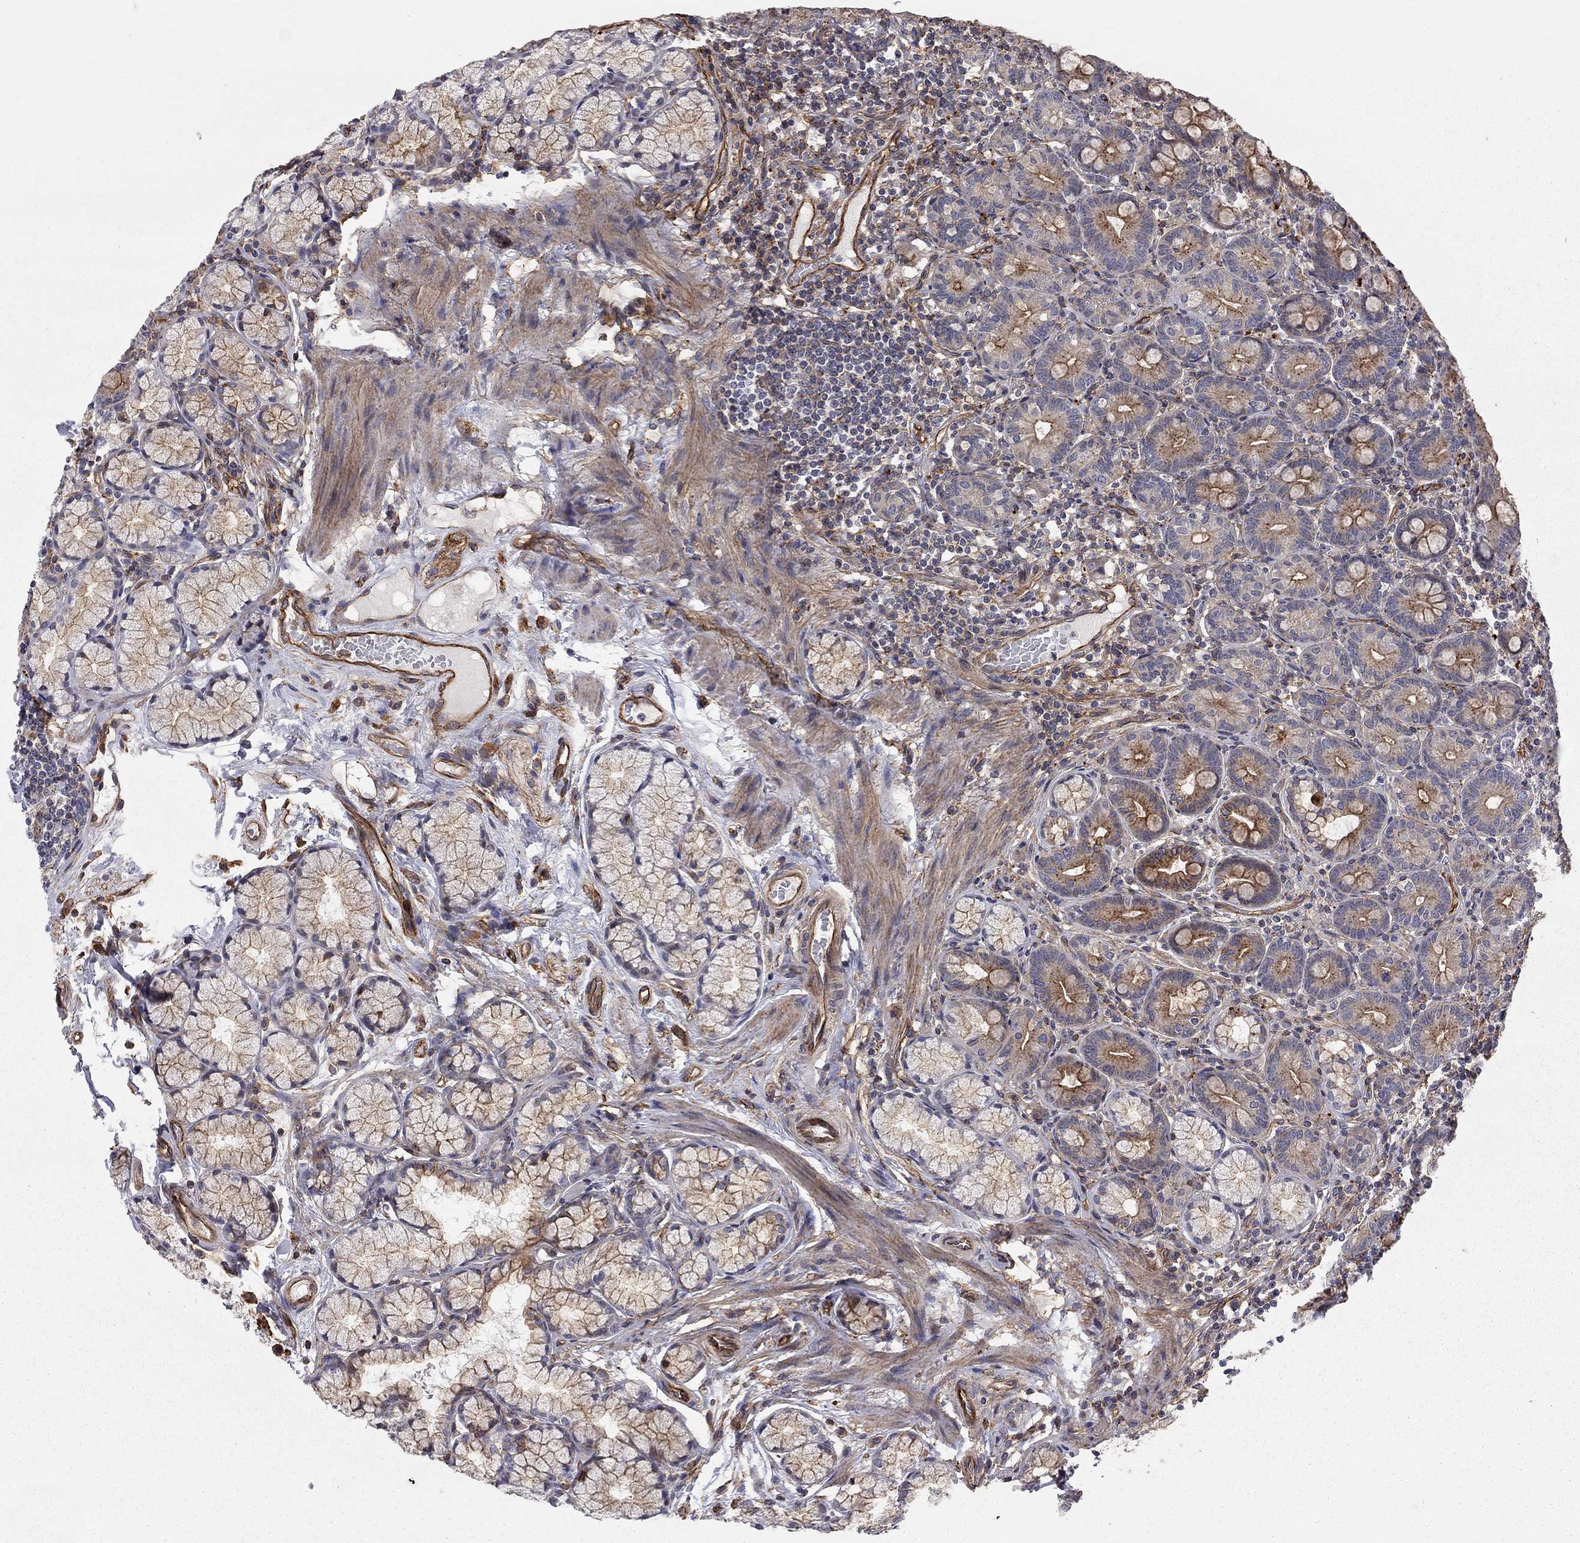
{"staining": {"intensity": "strong", "quantity": "25%-75%", "location": "cytoplasmic/membranous"}, "tissue": "duodenum", "cell_type": "Glandular cells", "image_type": "normal", "snomed": [{"axis": "morphology", "description": "Normal tissue, NOS"}, {"axis": "topography", "description": "Duodenum"}], "caption": "Immunohistochemical staining of benign duodenum displays high levels of strong cytoplasmic/membranous expression in approximately 25%-75% of glandular cells.", "gene": "RASEF", "patient": {"sex": "female", "age": 67}}